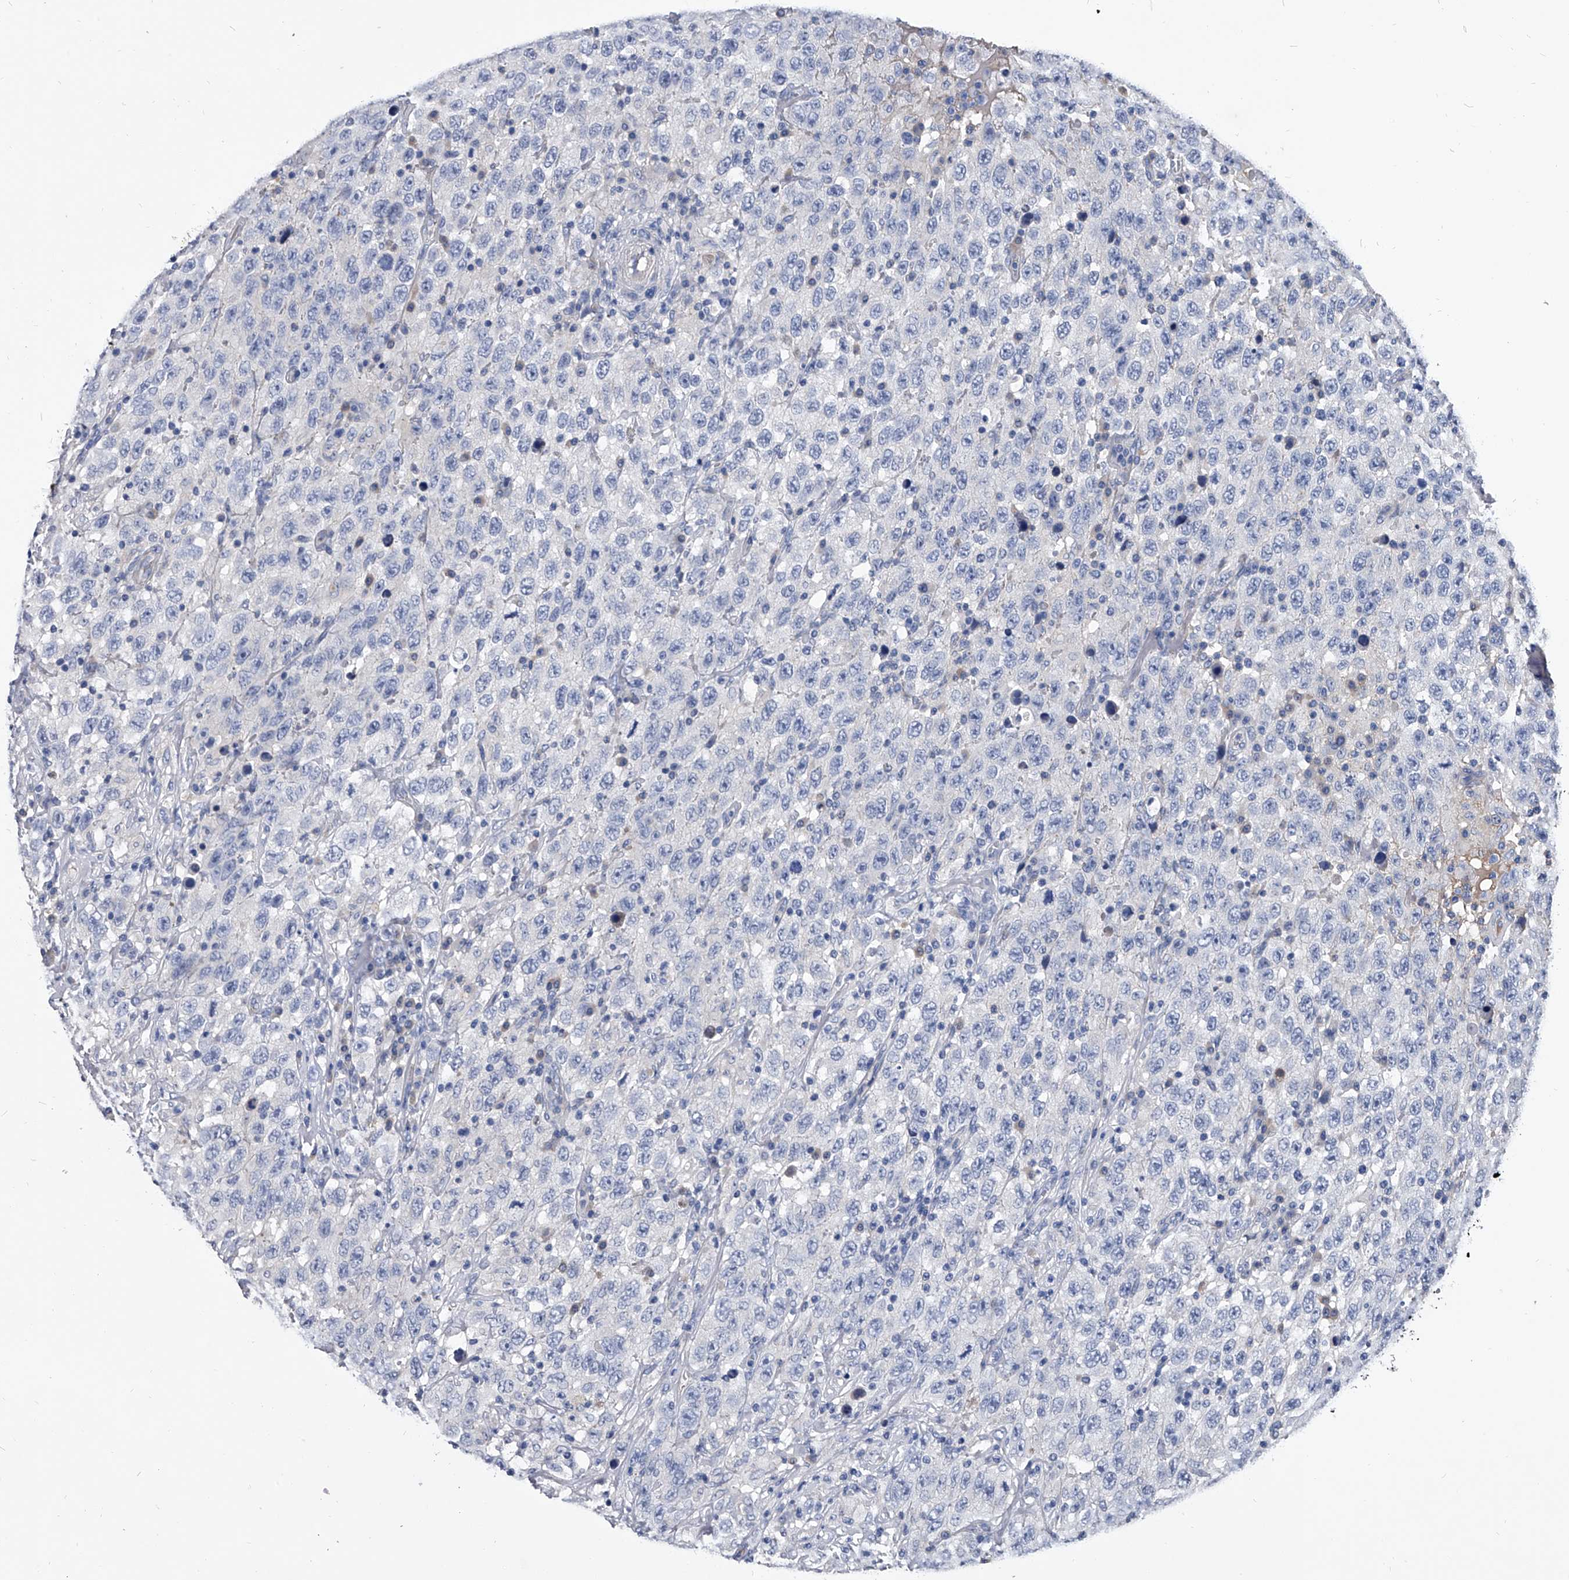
{"staining": {"intensity": "negative", "quantity": "none", "location": "none"}, "tissue": "testis cancer", "cell_type": "Tumor cells", "image_type": "cancer", "snomed": [{"axis": "morphology", "description": "Seminoma, NOS"}, {"axis": "topography", "description": "Testis"}], "caption": "This is a micrograph of immunohistochemistry (IHC) staining of seminoma (testis), which shows no staining in tumor cells.", "gene": "EFCAB7", "patient": {"sex": "male", "age": 65}}